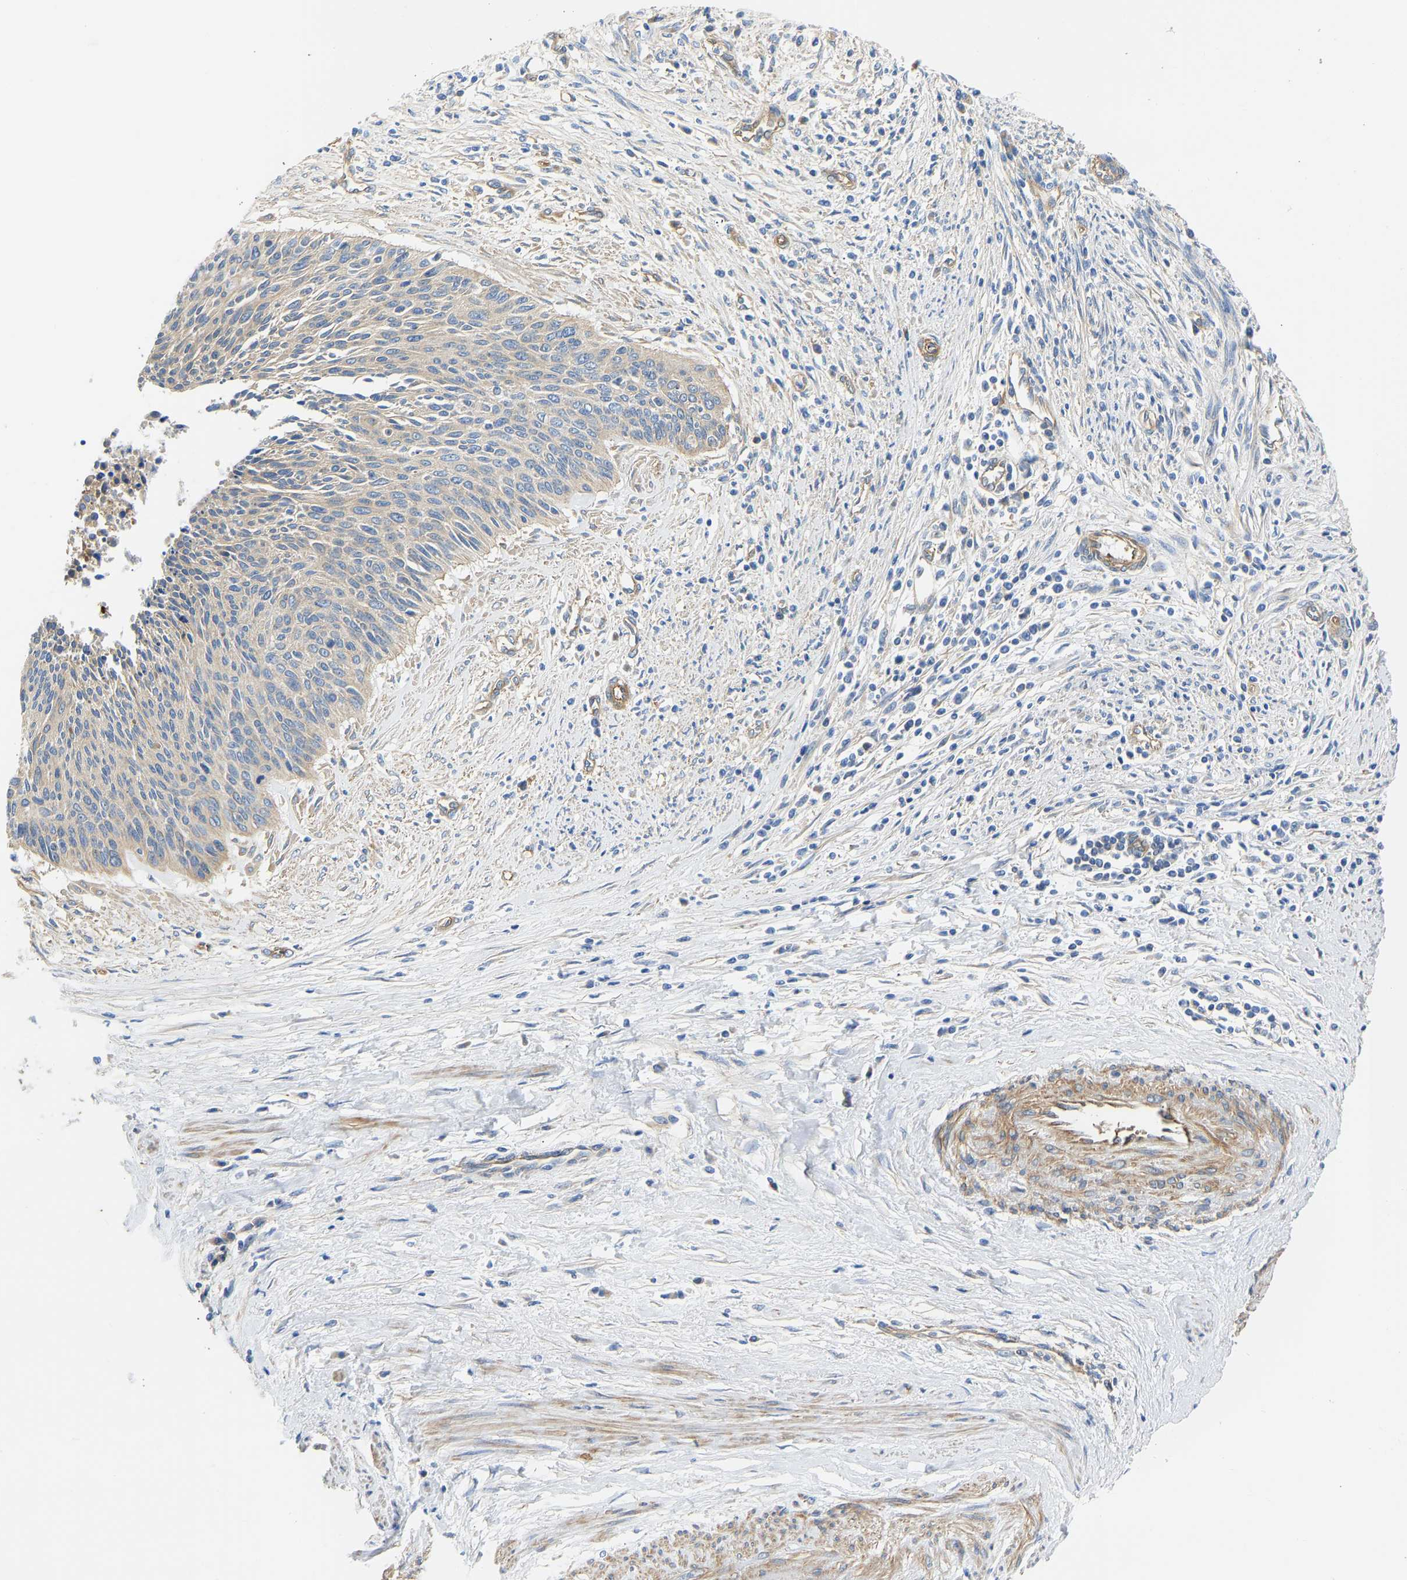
{"staining": {"intensity": "moderate", "quantity": "25%-75%", "location": "cytoplasmic/membranous"}, "tissue": "cervical cancer", "cell_type": "Tumor cells", "image_type": "cancer", "snomed": [{"axis": "morphology", "description": "Squamous cell carcinoma, NOS"}, {"axis": "topography", "description": "Cervix"}], "caption": "Immunohistochemical staining of human cervical cancer (squamous cell carcinoma) demonstrates medium levels of moderate cytoplasmic/membranous protein positivity in approximately 25%-75% of tumor cells.", "gene": "MYO1C", "patient": {"sex": "female", "age": 55}}